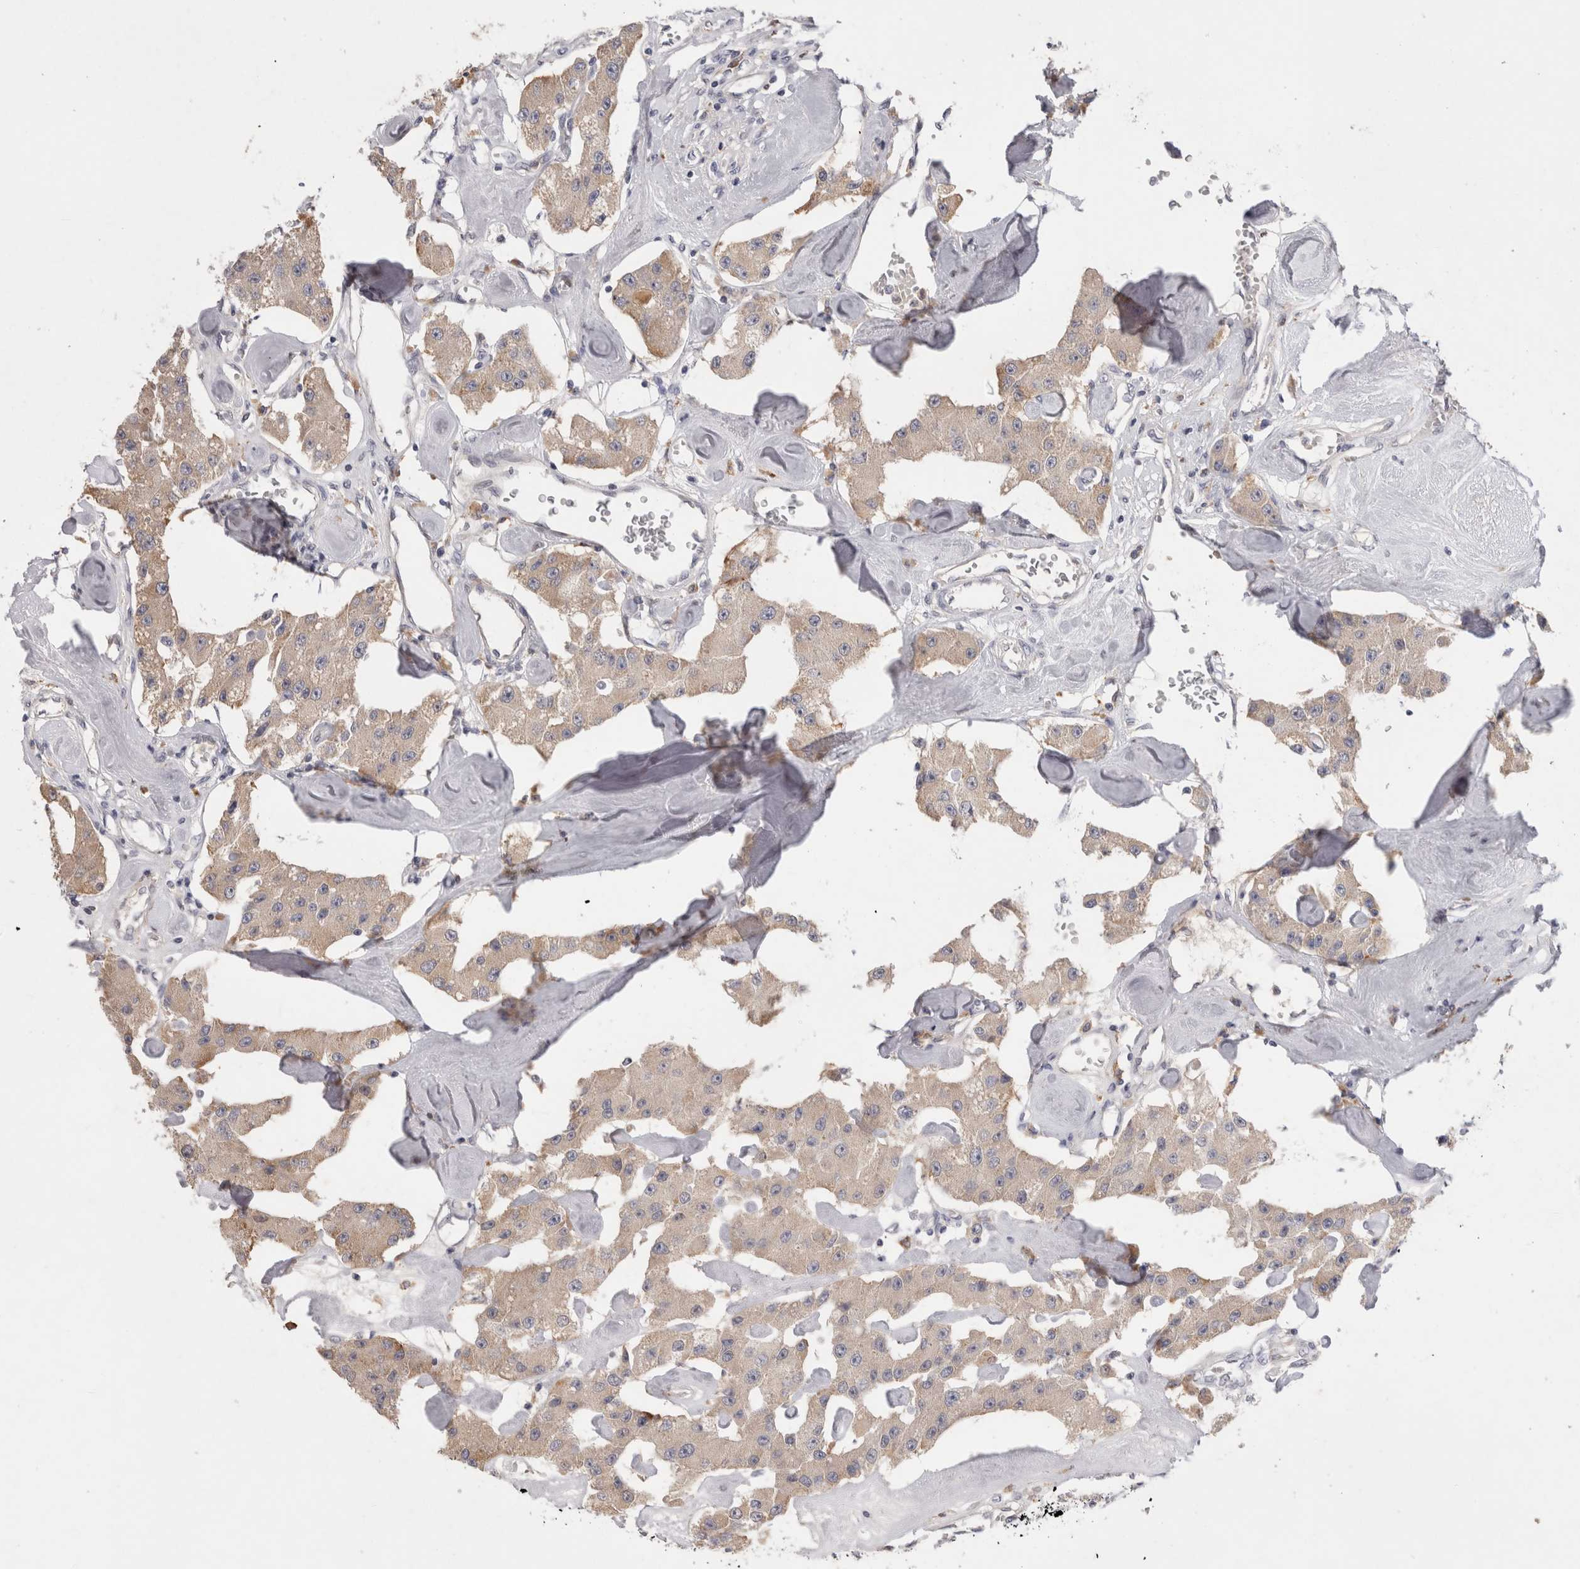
{"staining": {"intensity": "weak", "quantity": "25%-75%", "location": "cytoplasmic/membranous"}, "tissue": "carcinoid", "cell_type": "Tumor cells", "image_type": "cancer", "snomed": [{"axis": "morphology", "description": "Carcinoid, malignant, NOS"}, {"axis": "topography", "description": "Pancreas"}], "caption": "A brown stain labels weak cytoplasmic/membranous positivity of a protein in carcinoid tumor cells.", "gene": "VSIG4", "patient": {"sex": "male", "age": 41}}